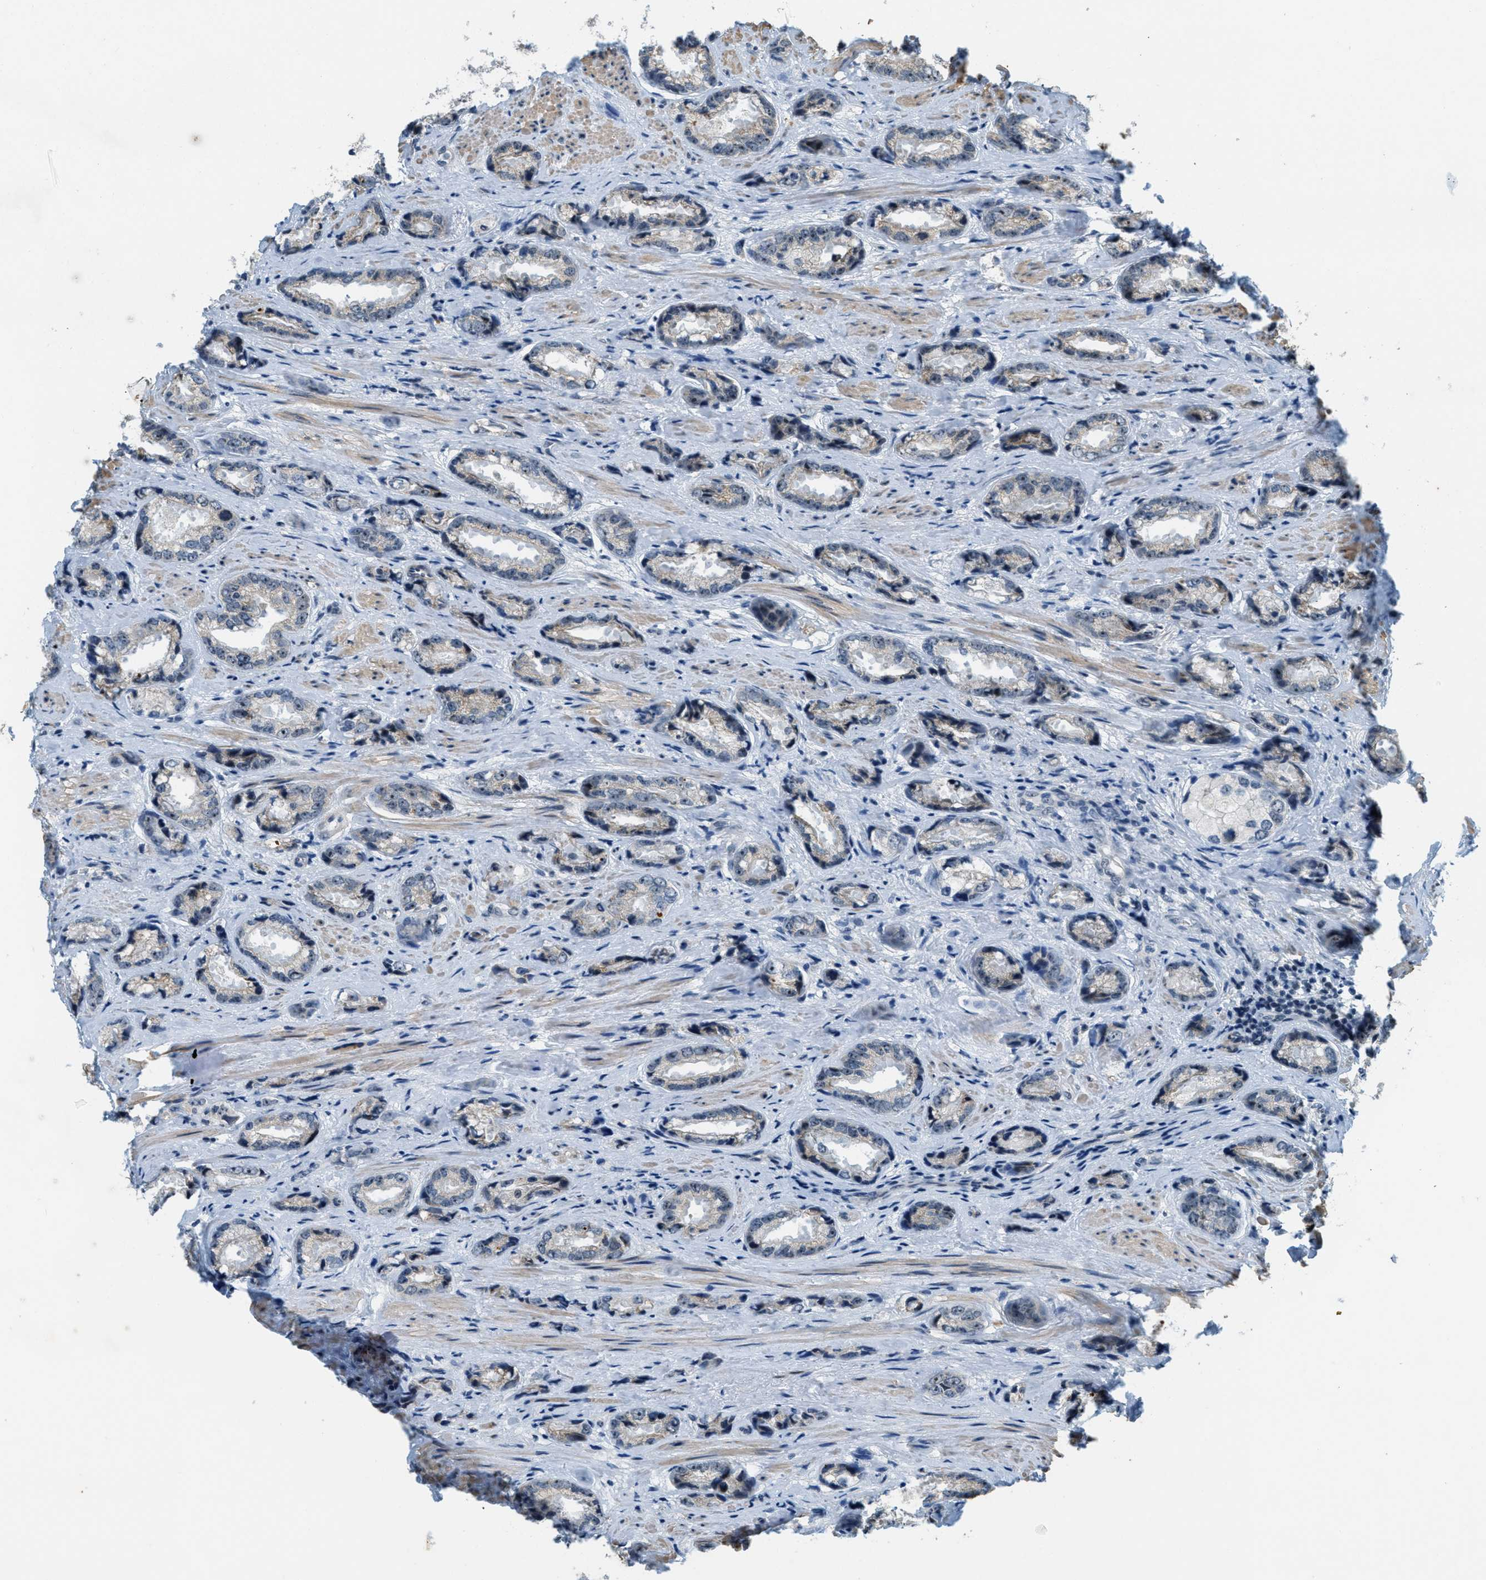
{"staining": {"intensity": "weak", "quantity": "<25%", "location": "nuclear"}, "tissue": "prostate cancer", "cell_type": "Tumor cells", "image_type": "cancer", "snomed": [{"axis": "morphology", "description": "Adenocarcinoma, High grade"}, {"axis": "topography", "description": "Prostate"}], "caption": "This is an IHC micrograph of human prostate cancer (adenocarcinoma (high-grade)). There is no staining in tumor cells.", "gene": "DDX47", "patient": {"sex": "male", "age": 61}}